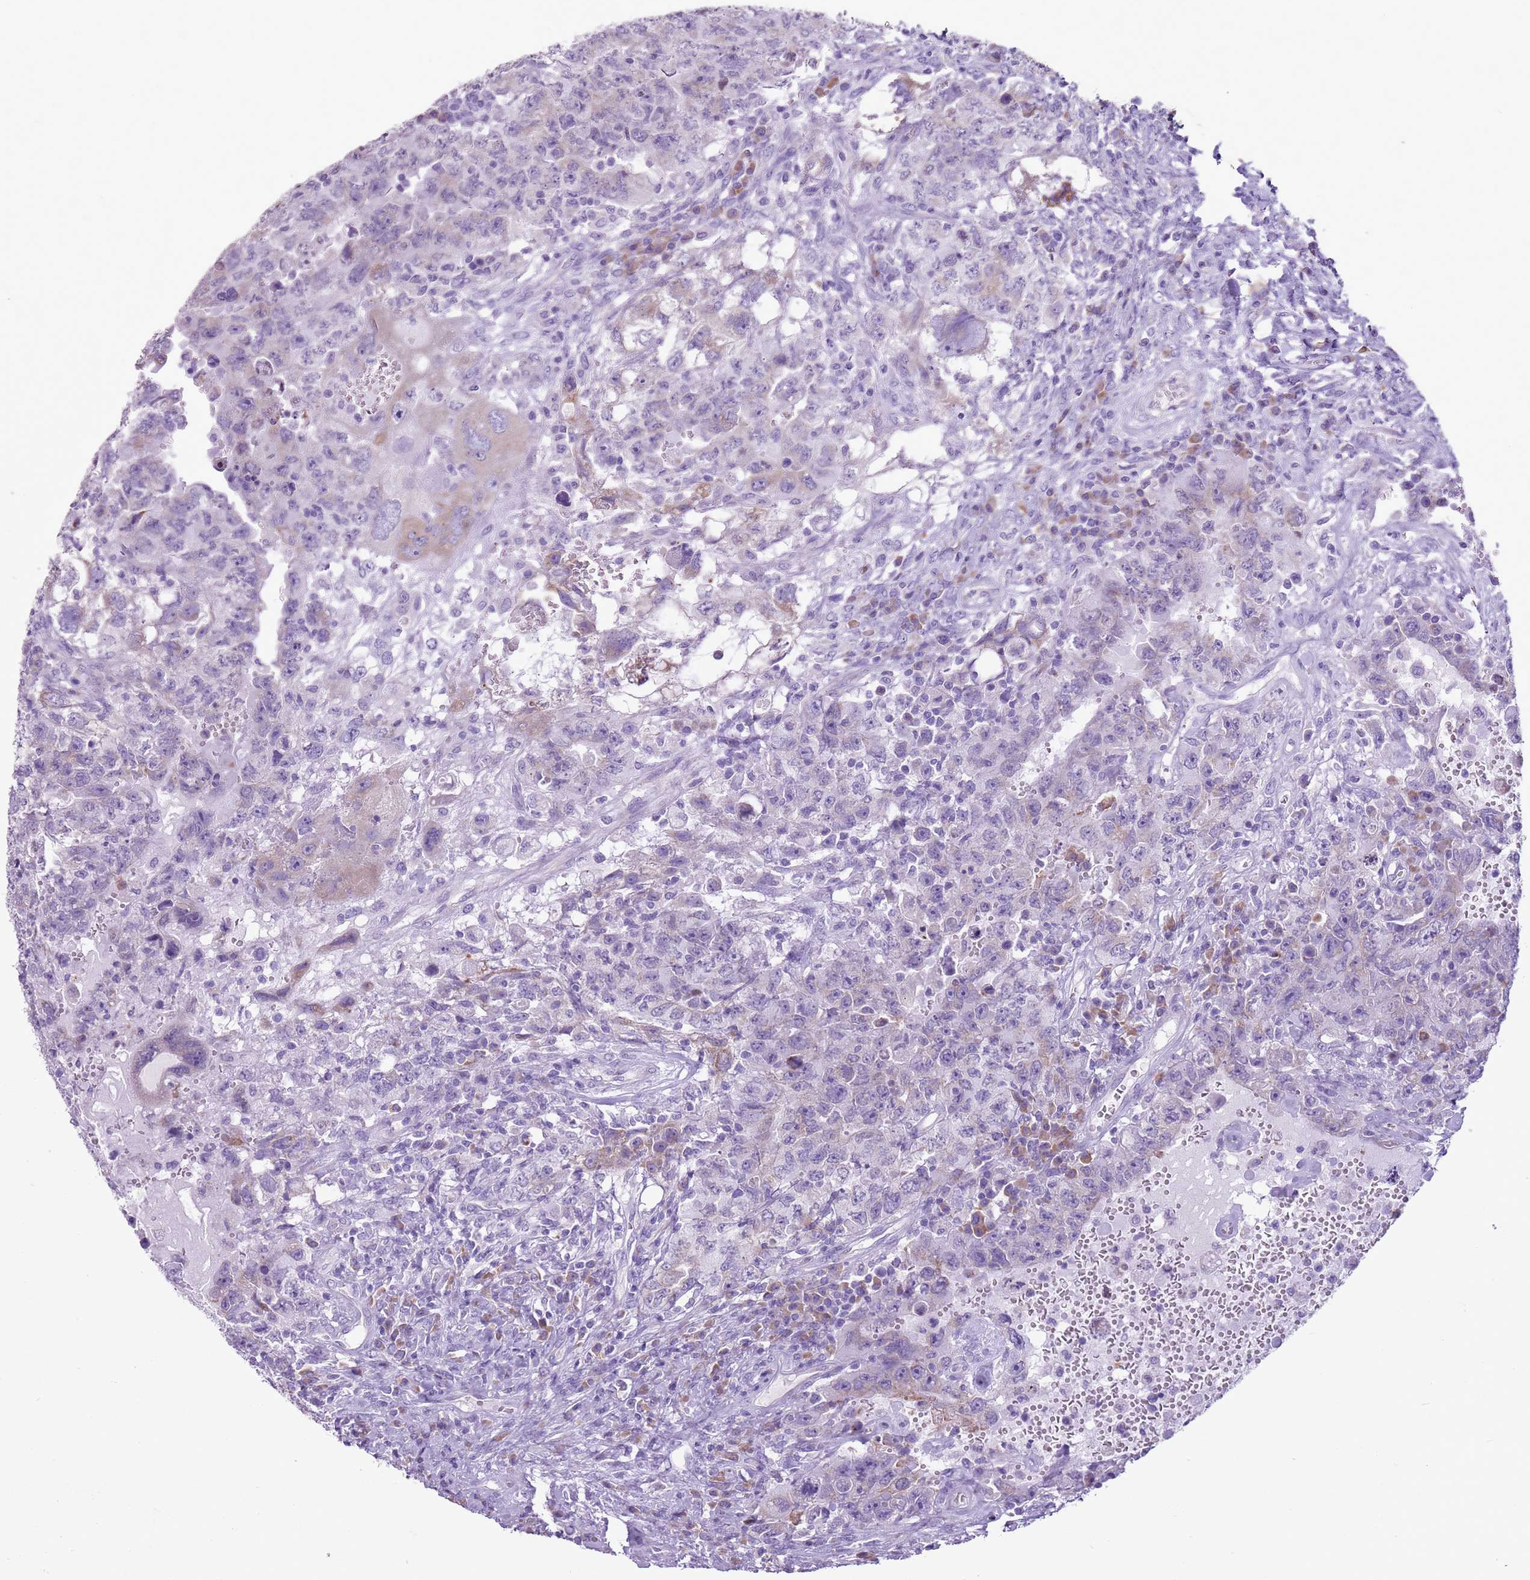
{"staining": {"intensity": "negative", "quantity": "none", "location": "none"}, "tissue": "testis cancer", "cell_type": "Tumor cells", "image_type": "cancer", "snomed": [{"axis": "morphology", "description": "Carcinoma, Embryonal, NOS"}, {"axis": "topography", "description": "Testis"}], "caption": "This is an immunohistochemistry (IHC) histopathology image of embryonal carcinoma (testis). There is no staining in tumor cells.", "gene": "HYOU1", "patient": {"sex": "male", "age": 26}}